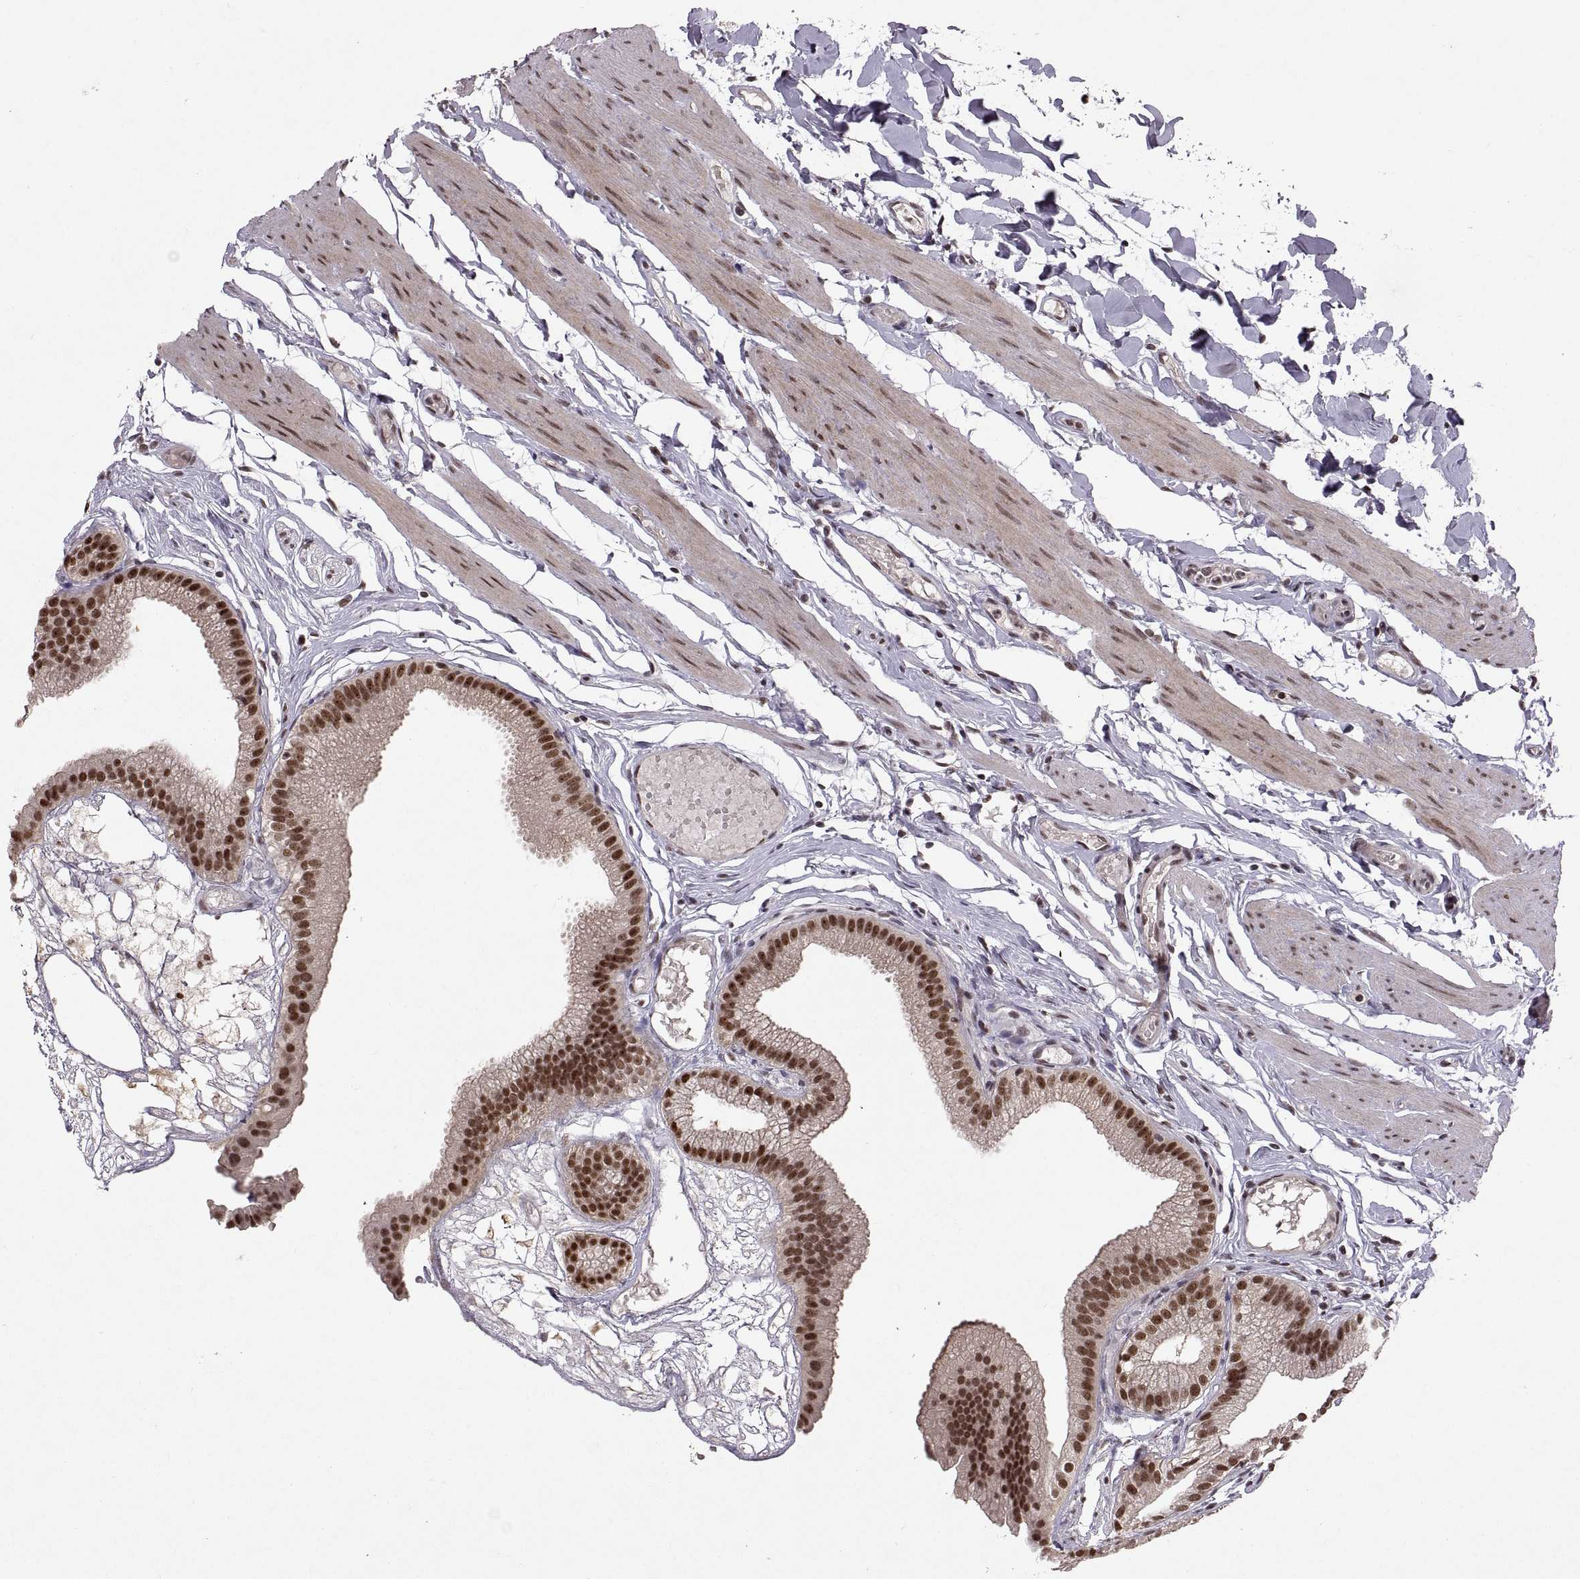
{"staining": {"intensity": "strong", "quantity": ">75%", "location": "nuclear"}, "tissue": "gallbladder", "cell_type": "Glandular cells", "image_type": "normal", "snomed": [{"axis": "morphology", "description": "Normal tissue, NOS"}, {"axis": "topography", "description": "Gallbladder"}], "caption": "Gallbladder stained with immunohistochemistry shows strong nuclear staining in about >75% of glandular cells.", "gene": "MT1E", "patient": {"sex": "female", "age": 45}}